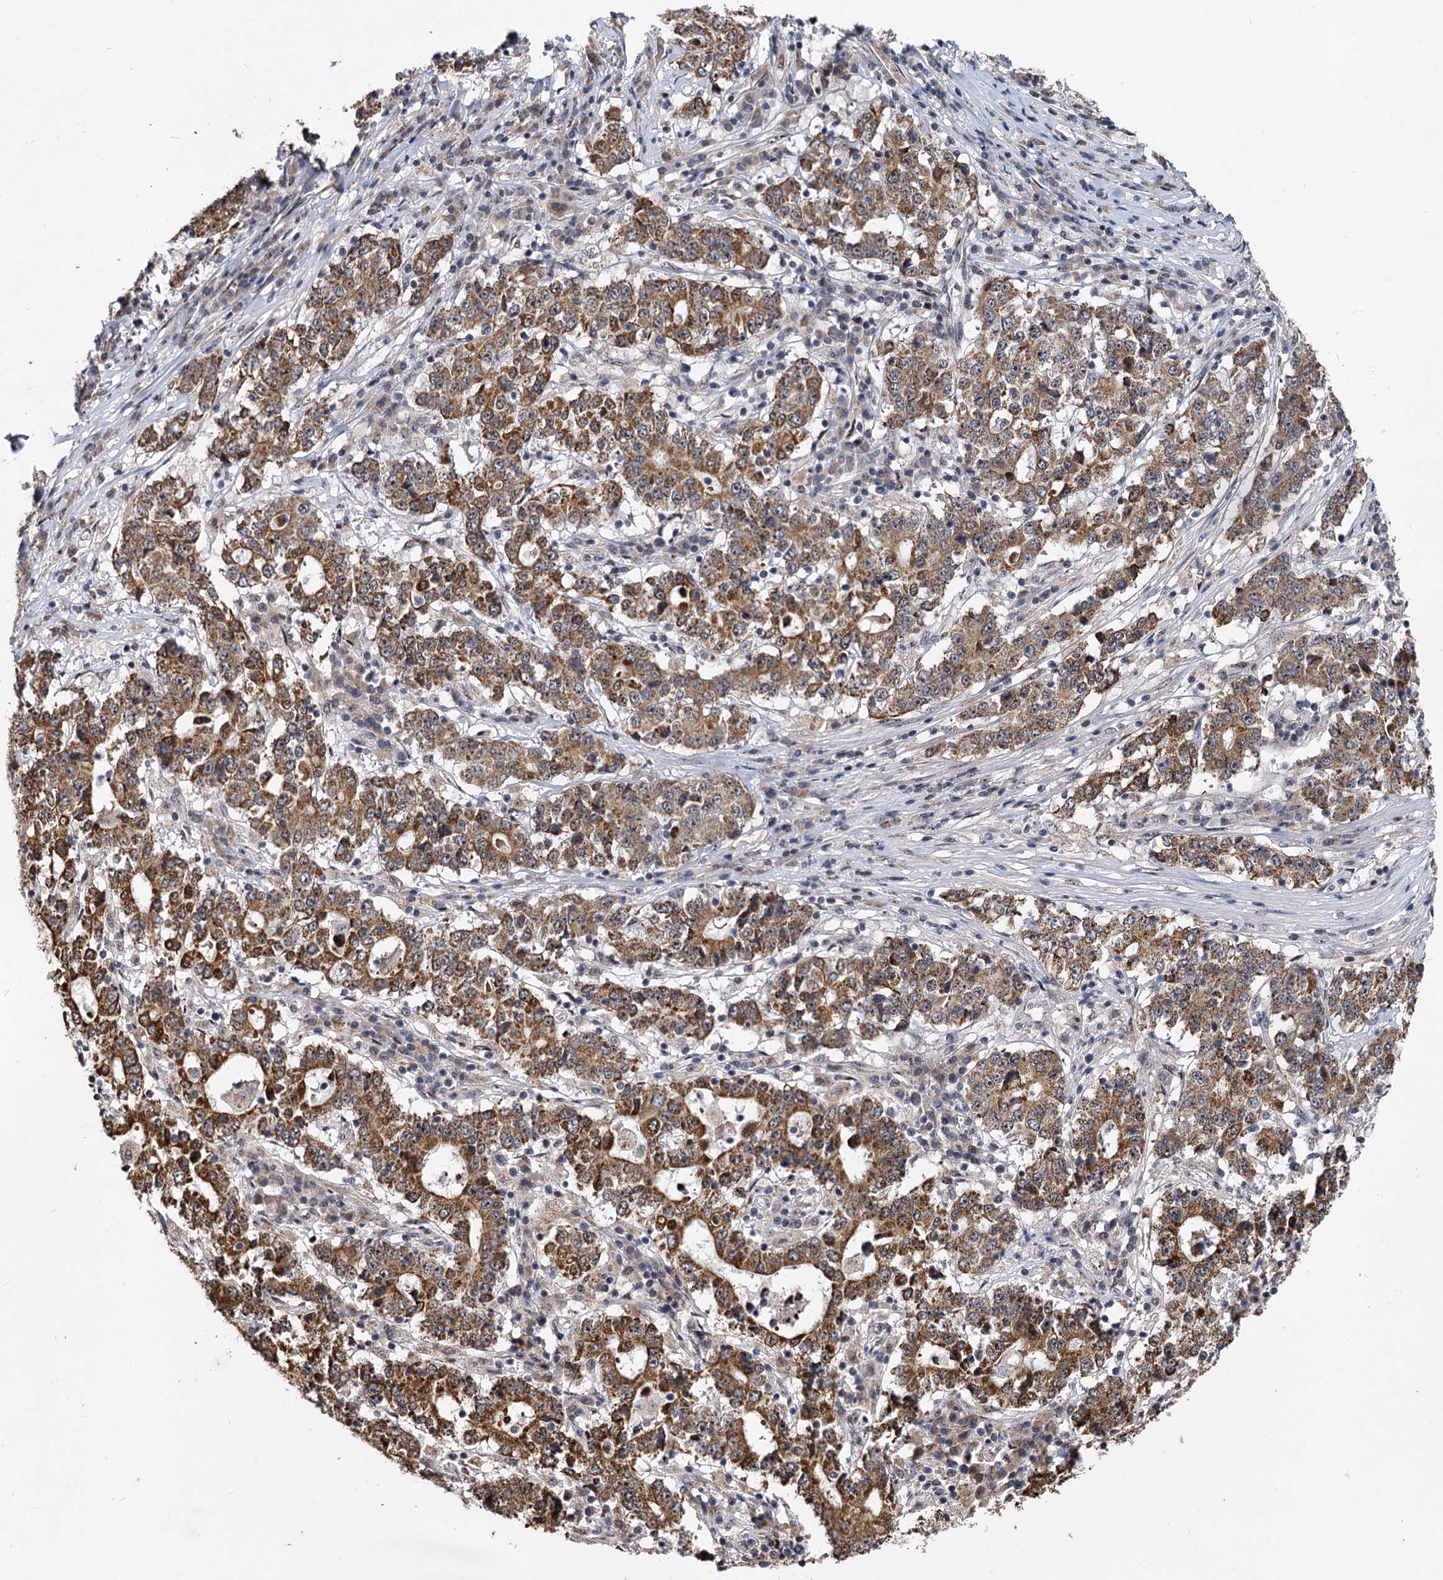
{"staining": {"intensity": "moderate", "quantity": ">75%", "location": "cytoplasmic/membranous"}, "tissue": "stomach cancer", "cell_type": "Tumor cells", "image_type": "cancer", "snomed": [{"axis": "morphology", "description": "Adenocarcinoma, NOS"}, {"axis": "topography", "description": "Stomach"}], "caption": "Stomach cancer stained with a protein marker reveals moderate staining in tumor cells.", "gene": "RITA1", "patient": {"sex": "male", "age": 59}}